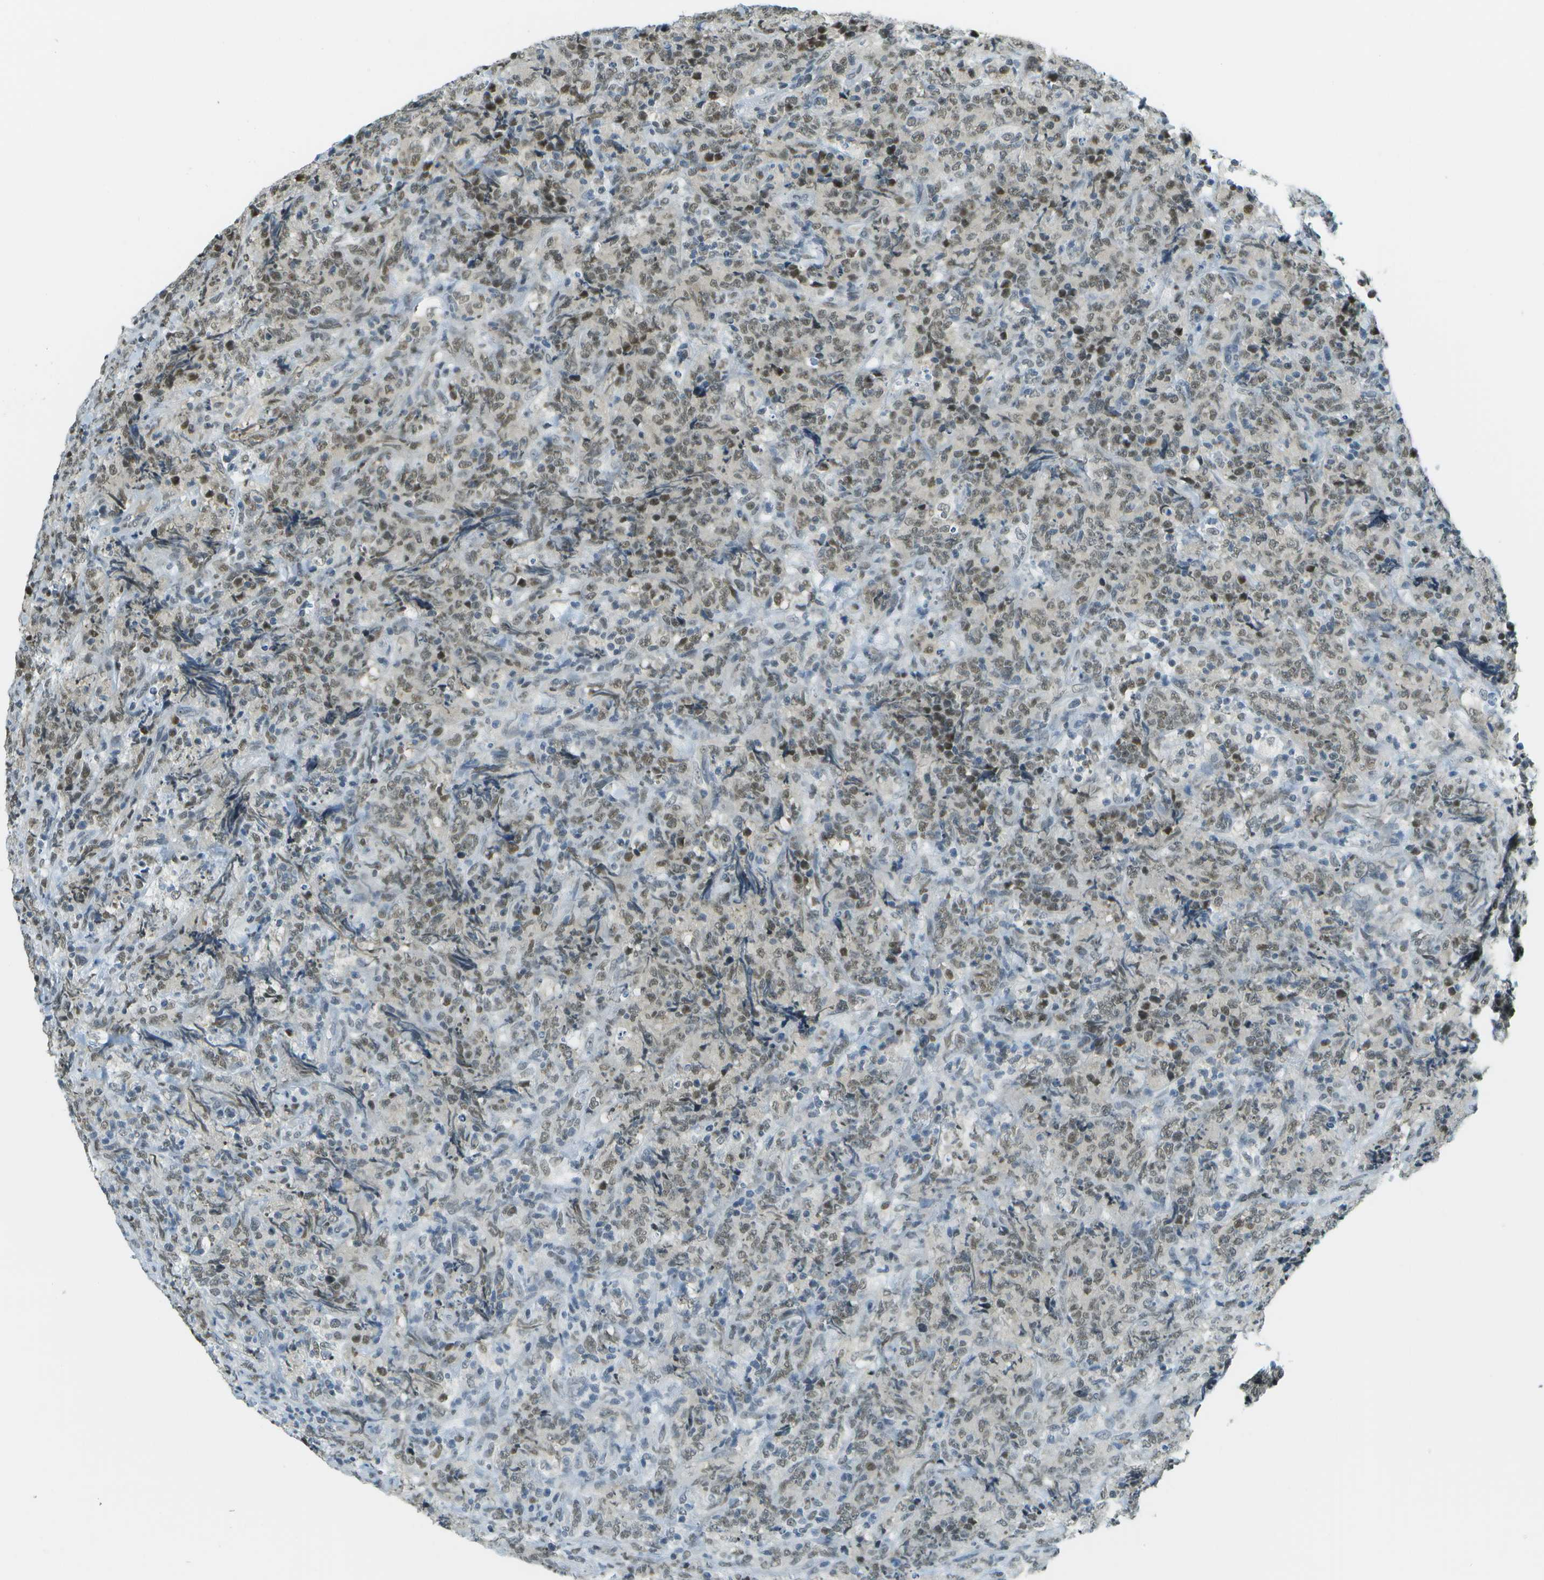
{"staining": {"intensity": "weak", "quantity": "25%-75%", "location": "nuclear"}, "tissue": "lymphoma", "cell_type": "Tumor cells", "image_type": "cancer", "snomed": [{"axis": "morphology", "description": "Malignant lymphoma, non-Hodgkin's type, High grade"}, {"axis": "topography", "description": "Tonsil"}], "caption": "High-grade malignant lymphoma, non-Hodgkin's type stained with a protein marker reveals weak staining in tumor cells.", "gene": "NEK11", "patient": {"sex": "female", "age": 36}}